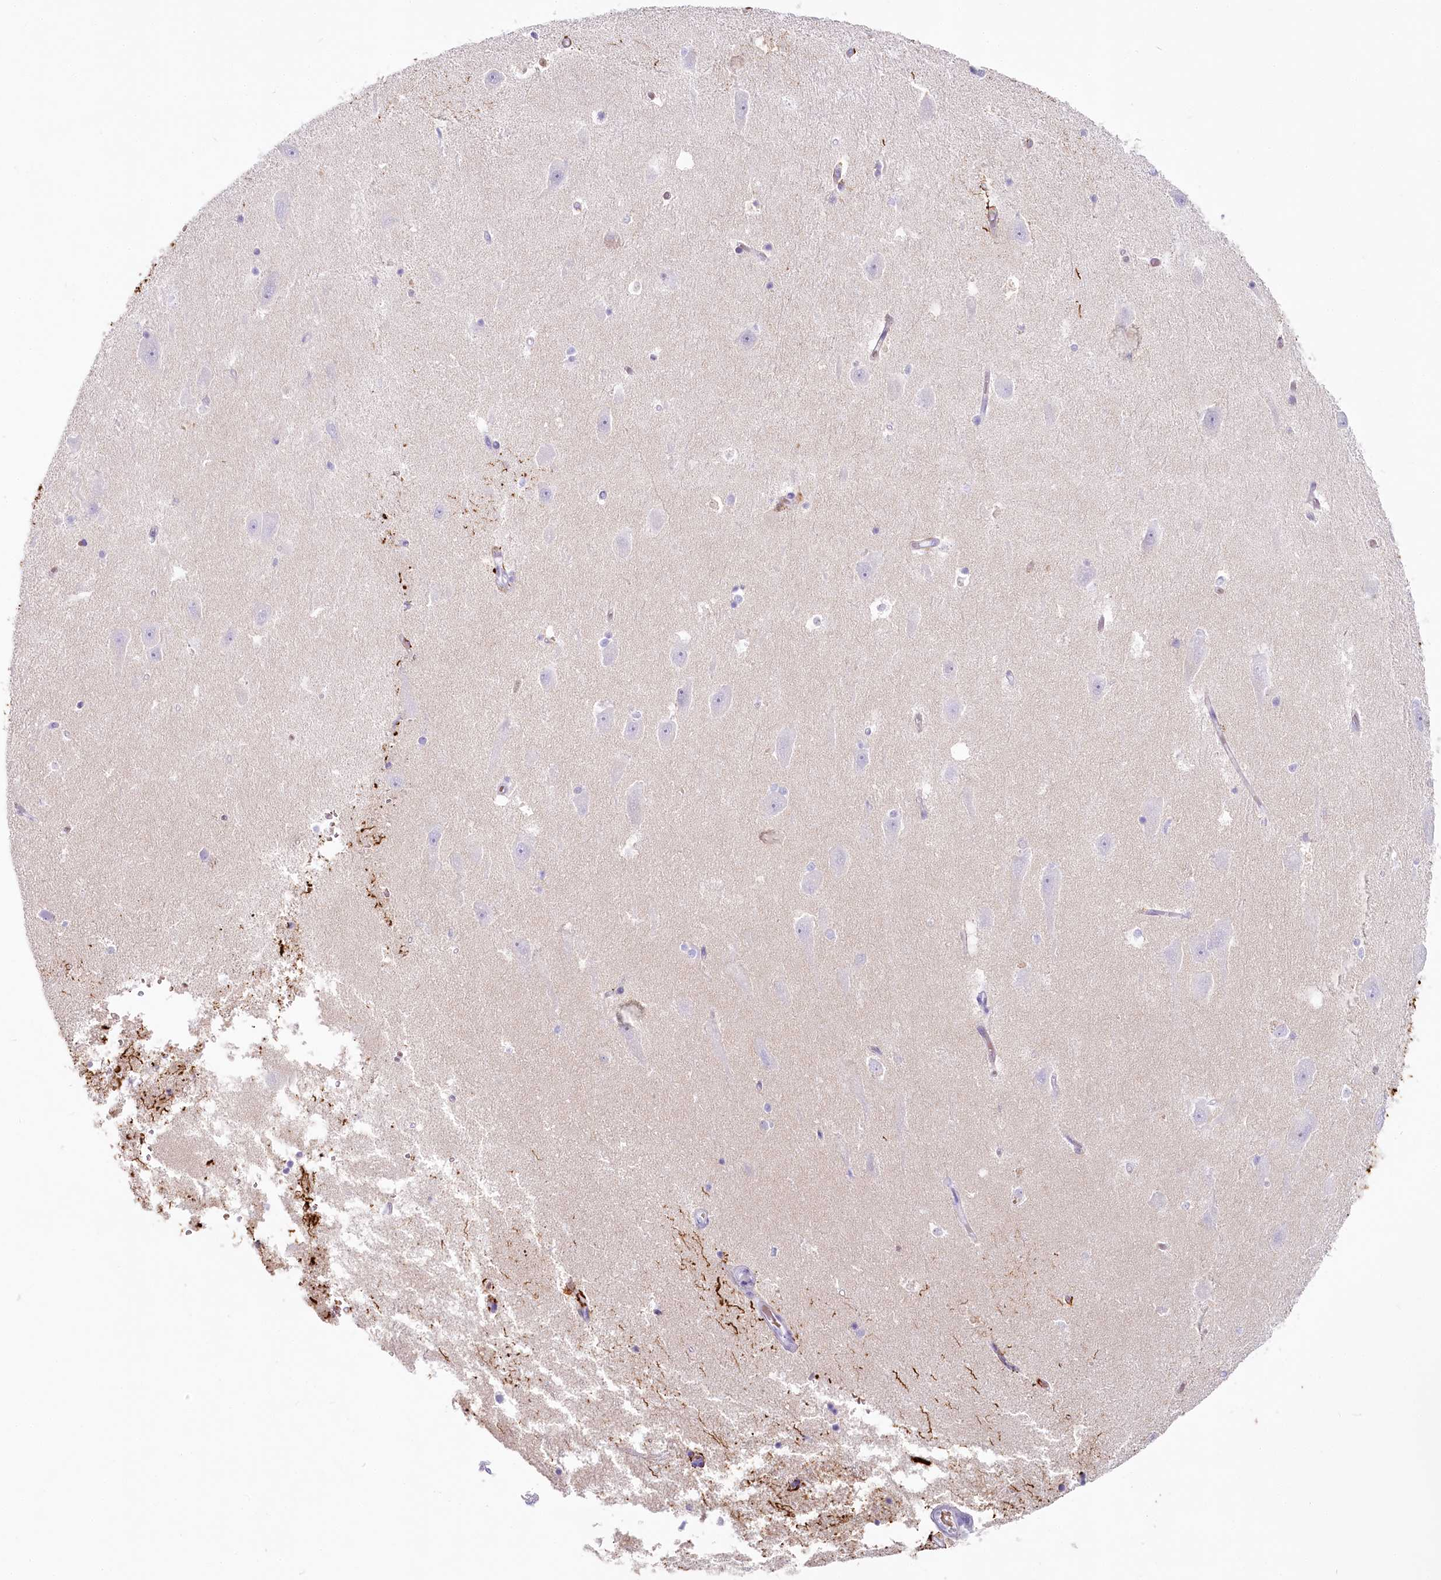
{"staining": {"intensity": "strong", "quantity": "<25%", "location": "cytoplasmic/membranous"}, "tissue": "hippocampus", "cell_type": "Glial cells", "image_type": "normal", "snomed": [{"axis": "morphology", "description": "Normal tissue, NOS"}, {"axis": "topography", "description": "Hippocampus"}], "caption": "This histopathology image displays unremarkable hippocampus stained with immunohistochemistry to label a protein in brown. The cytoplasmic/membranous of glial cells show strong positivity for the protein. Nuclei are counter-stained blue.", "gene": "IFIT5", "patient": {"sex": "male", "age": 45}}